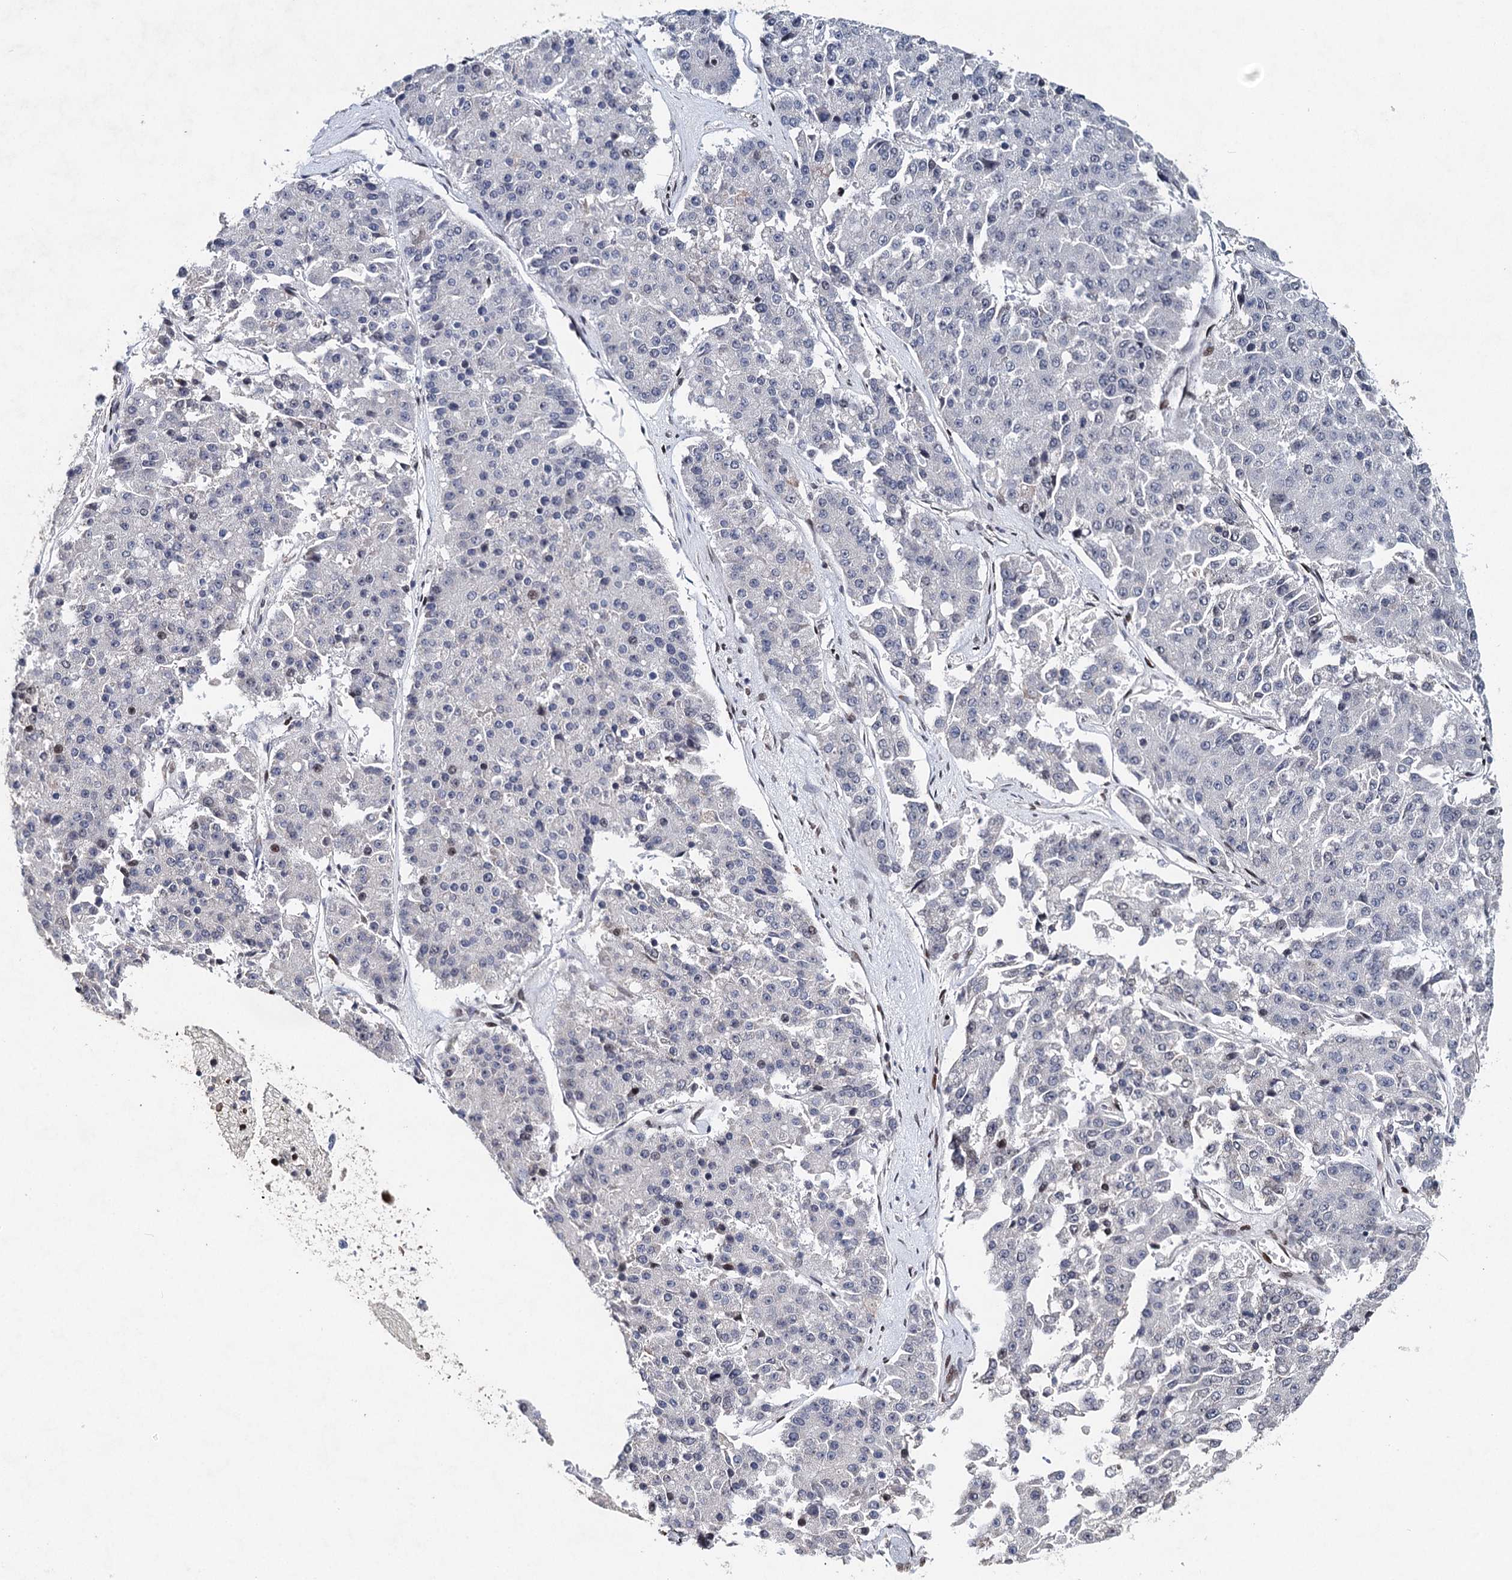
{"staining": {"intensity": "negative", "quantity": "none", "location": "none"}, "tissue": "pancreatic cancer", "cell_type": "Tumor cells", "image_type": "cancer", "snomed": [{"axis": "morphology", "description": "Adenocarcinoma, NOS"}, {"axis": "topography", "description": "Pancreas"}], "caption": "This is a photomicrograph of IHC staining of pancreatic cancer (adenocarcinoma), which shows no expression in tumor cells.", "gene": "FRMD4A", "patient": {"sex": "male", "age": 50}}